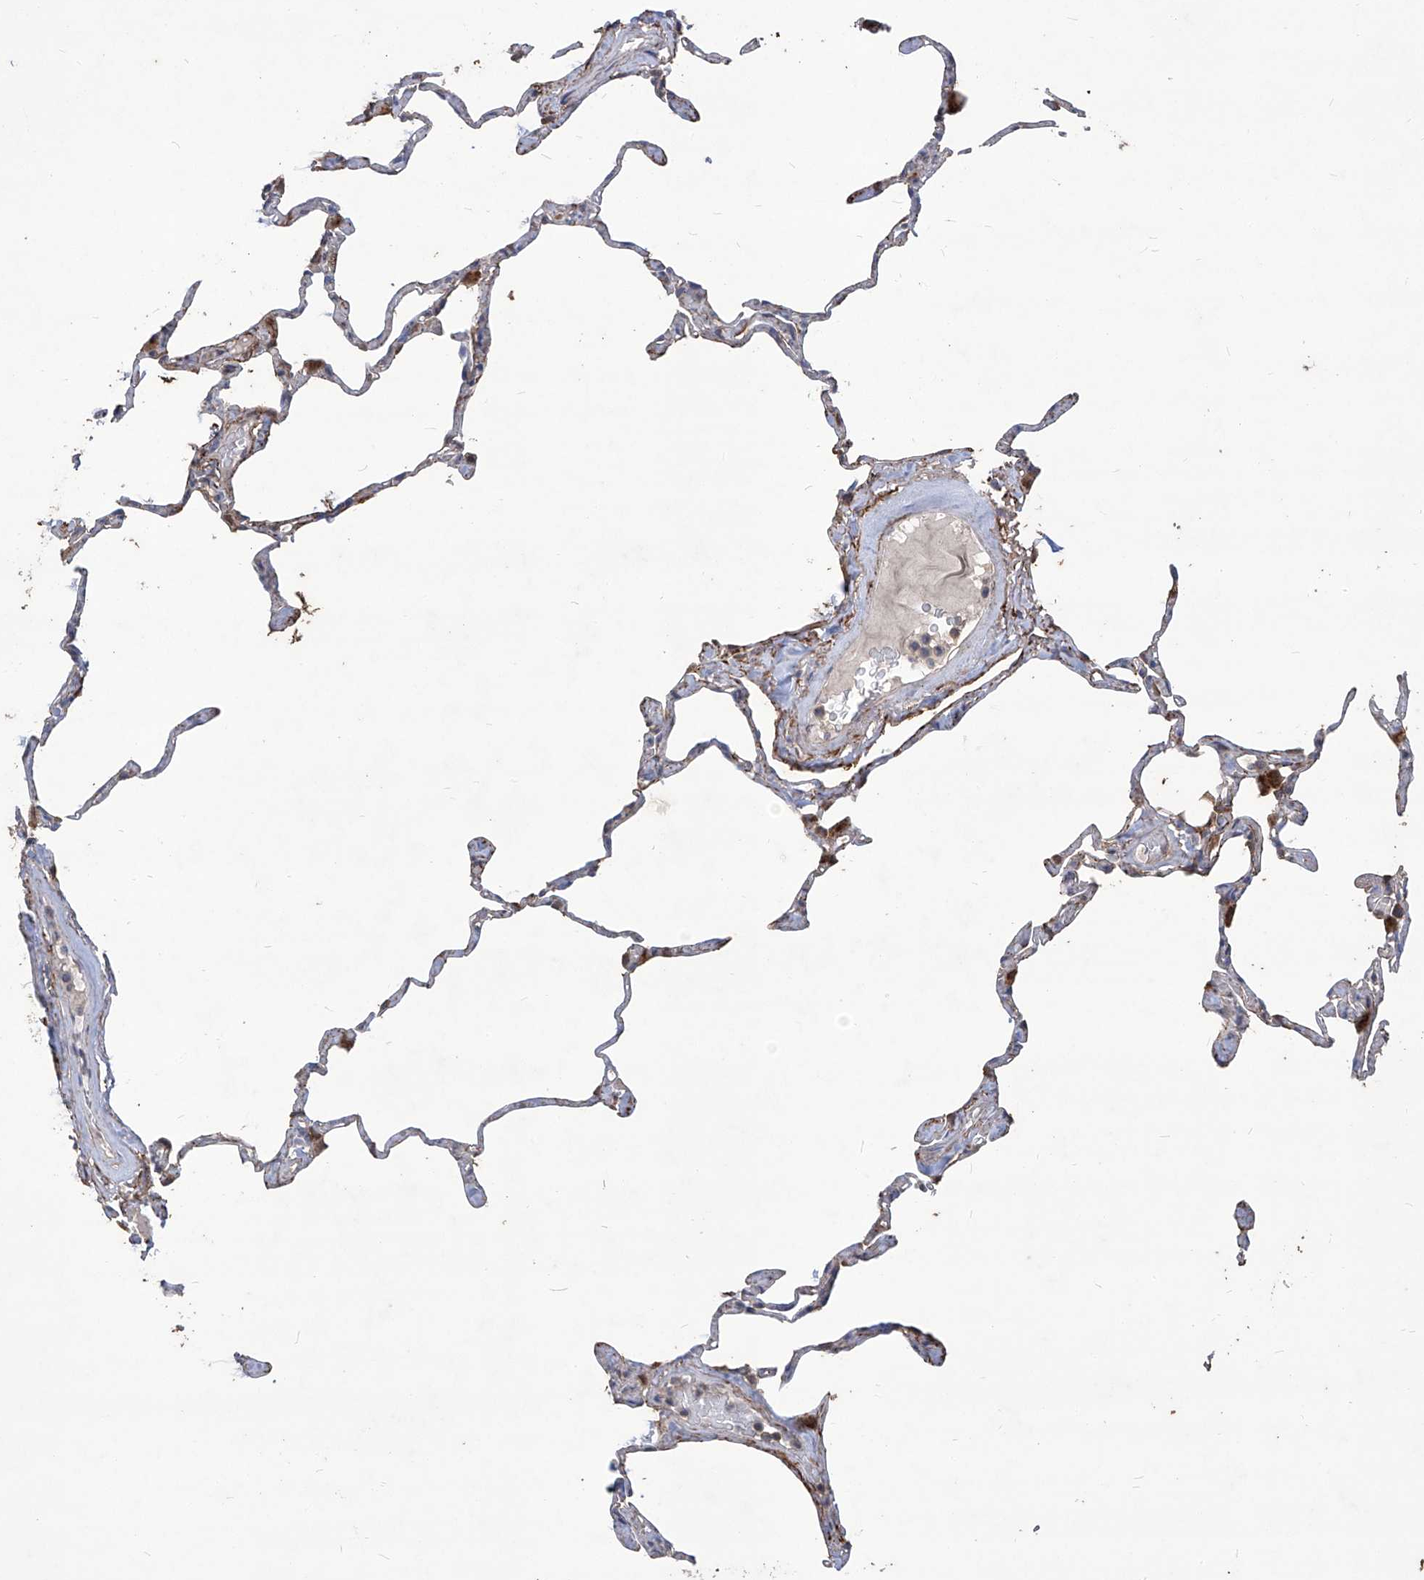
{"staining": {"intensity": "moderate", "quantity": "<25%", "location": "cytoplasmic/membranous"}, "tissue": "lung", "cell_type": "Alveolar cells", "image_type": "normal", "snomed": [{"axis": "morphology", "description": "Normal tissue, NOS"}, {"axis": "topography", "description": "Lung"}], "caption": "Immunohistochemical staining of benign human lung exhibits low levels of moderate cytoplasmic/membranous expression in about <25% of alveolar cells.", "gene": "TXNIP", "patient": {"sex": "male", "age": 65}}